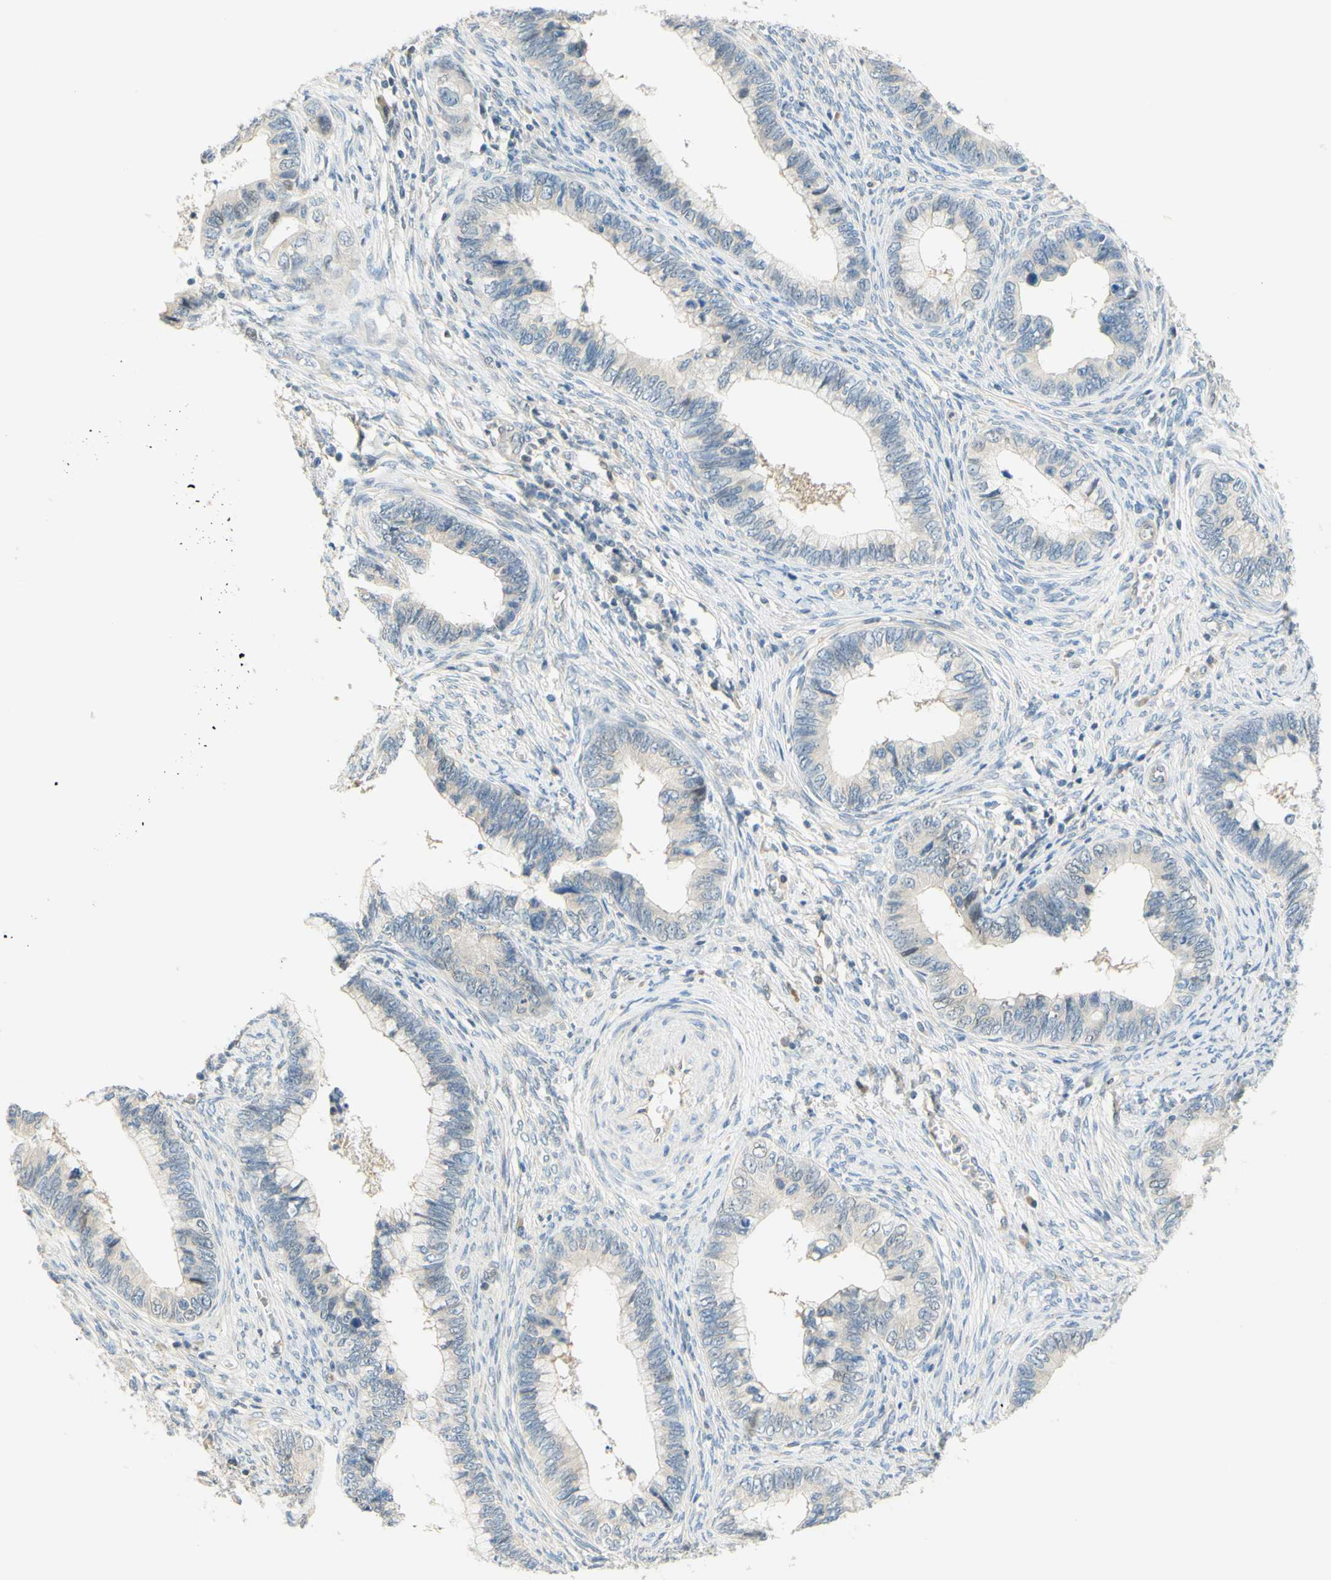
{"staining": {"intensity": "negative", "quantity": "none", "location": "none"}, "tissue": "cervical cancer", "cell_type": "Tumor cells", "image_type": "cancer", "snomed": [{"axis": "morphology", "description": "Adenocarcinoma, NOS"}, {"axis": "topography", "description": "Cervix"}], "caption": "IHC of human cervical adenocarcinoma displays no positivity in tumor cells. (DAB immunohistochemistry (IHC), high magnification).", "gene": "C2CD2L", "patient": {"sex": "female", "age": 44}}